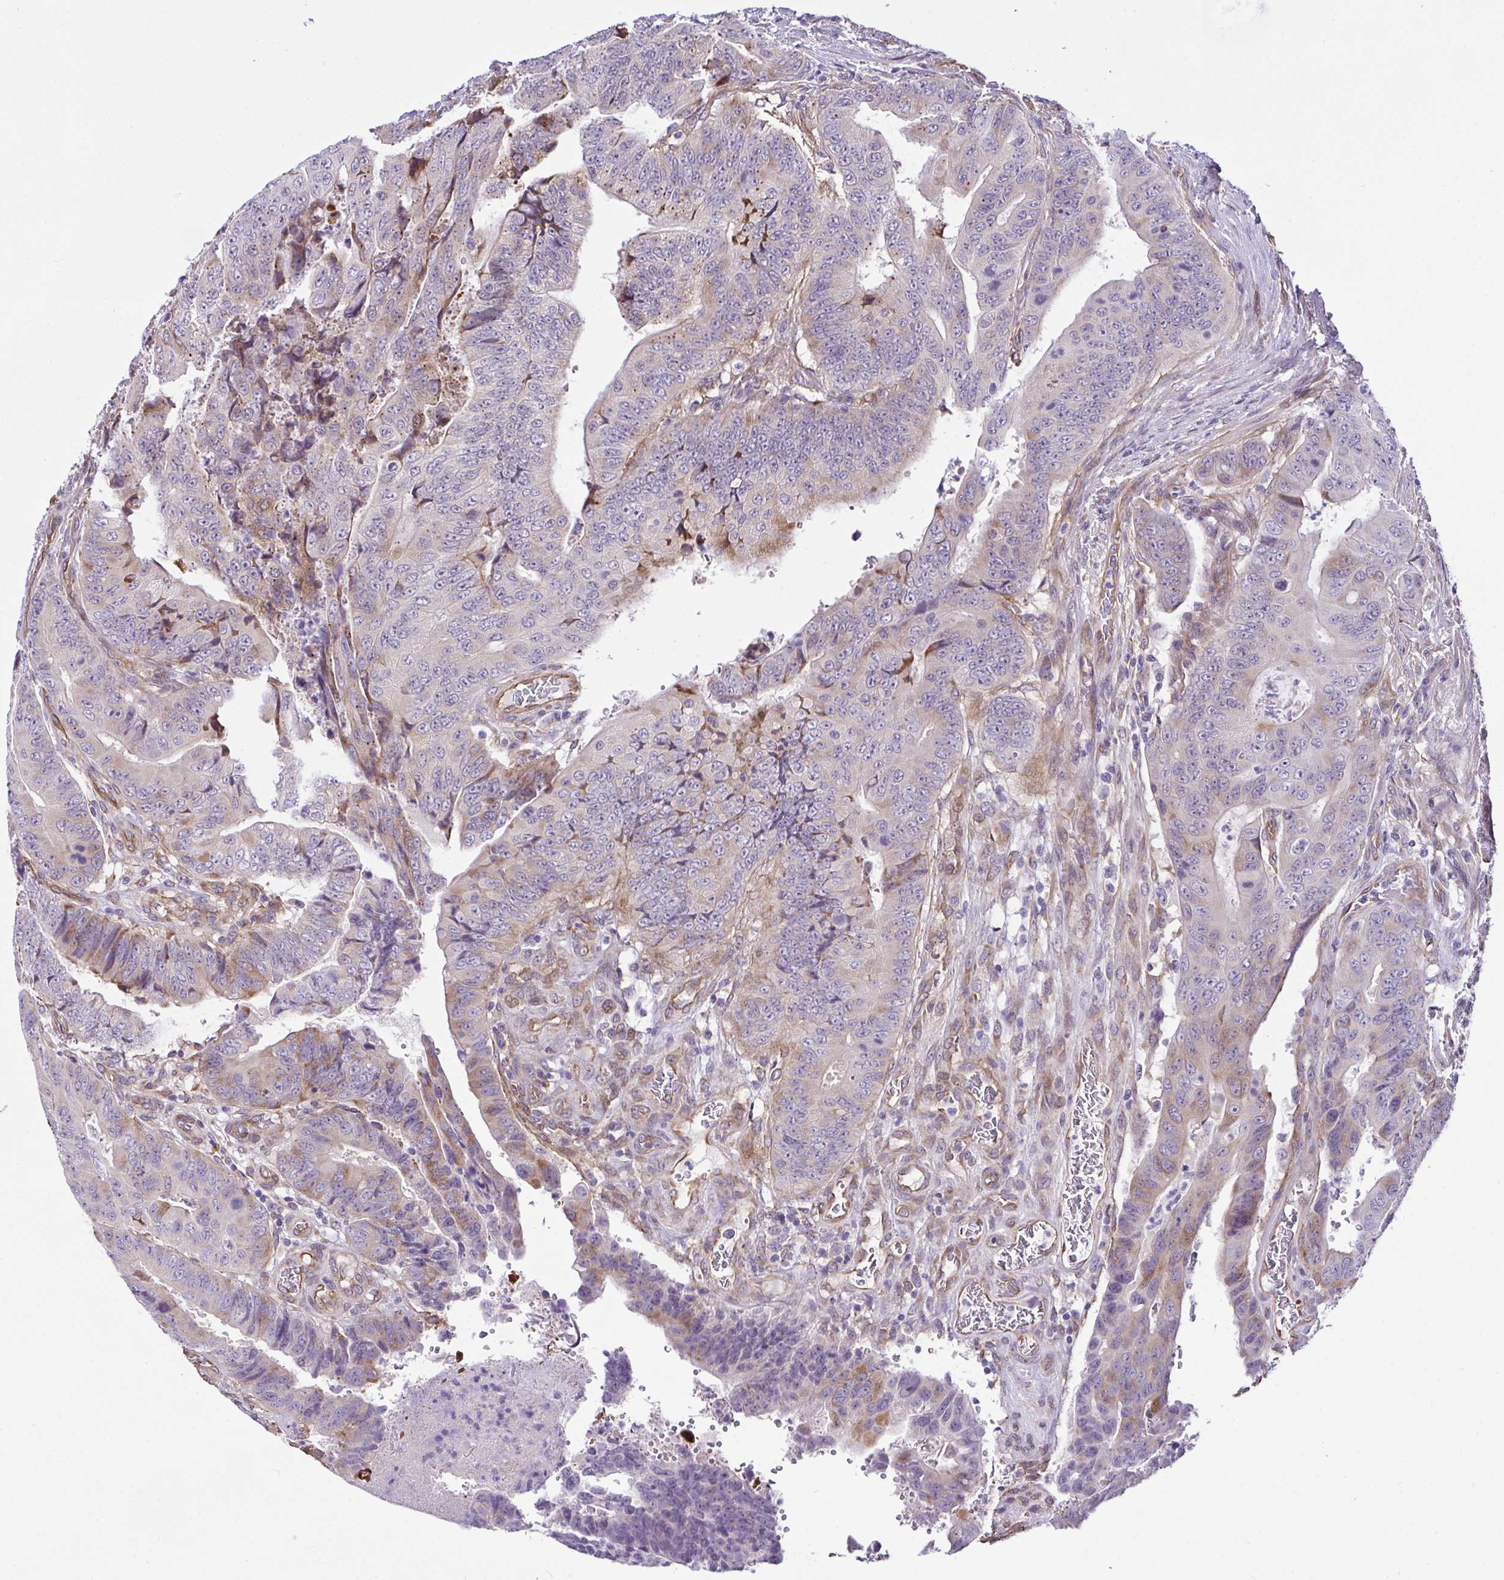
{"staining": {"intensity": "weak", "quantity": "<25%", "location": "cytoplasmic/membranous"}, "tissue": "colorectal cancer", "cell_type": "Tumor cells", "image_type": "cancer", "snomed": [{"axis": "morphology", "description": "Adenocarcinoma, NOS"}, {"axis": "topography", "description": "Colon"}], "caption": "Colorectal cancer was stained to show a protein in brown. There is no significant staining in tumor cells.", "gene": "RSKR", "patient": {"sex": "female", "age": 48}}